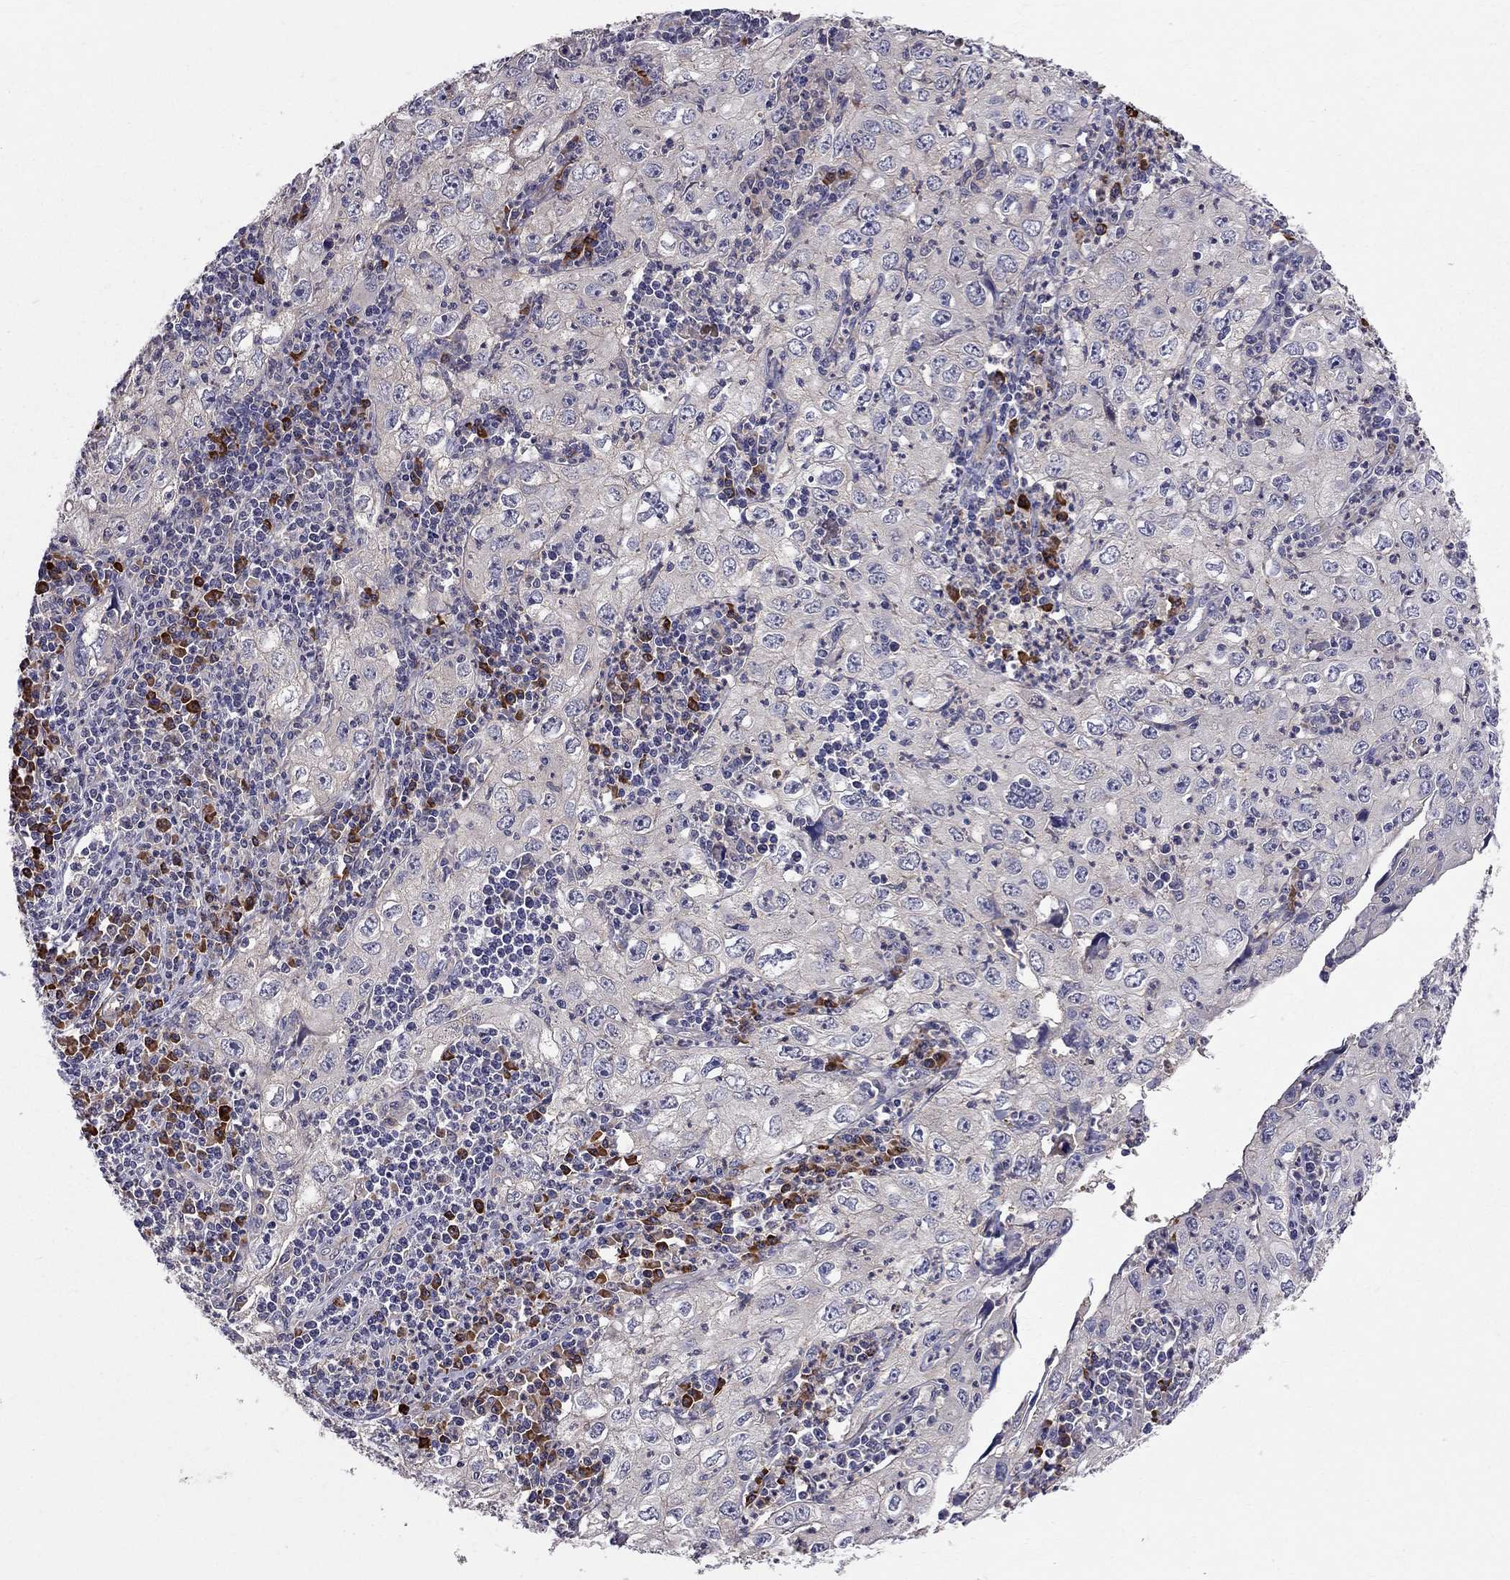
{"staining": {"intensity": "negative", "quantity": "none", "location": "none"}, "tissue": "cervical cancer", "cell_type": "Tumor cells", "image_type": "cancer", "snomed": [{"axis": "morphology", "description": "Squamous cell carcinoma, NOS"}, {"axis": "topography", "description": "Cervix"}], "caption": "IHC micrograph of human cervical cancer (squamous cell carcinoma) stained for a protein (brown), which reveals no positivity in tumor cells.", "gene": "PIK3CG", "patient": {"sex": "female", "age": 24}}